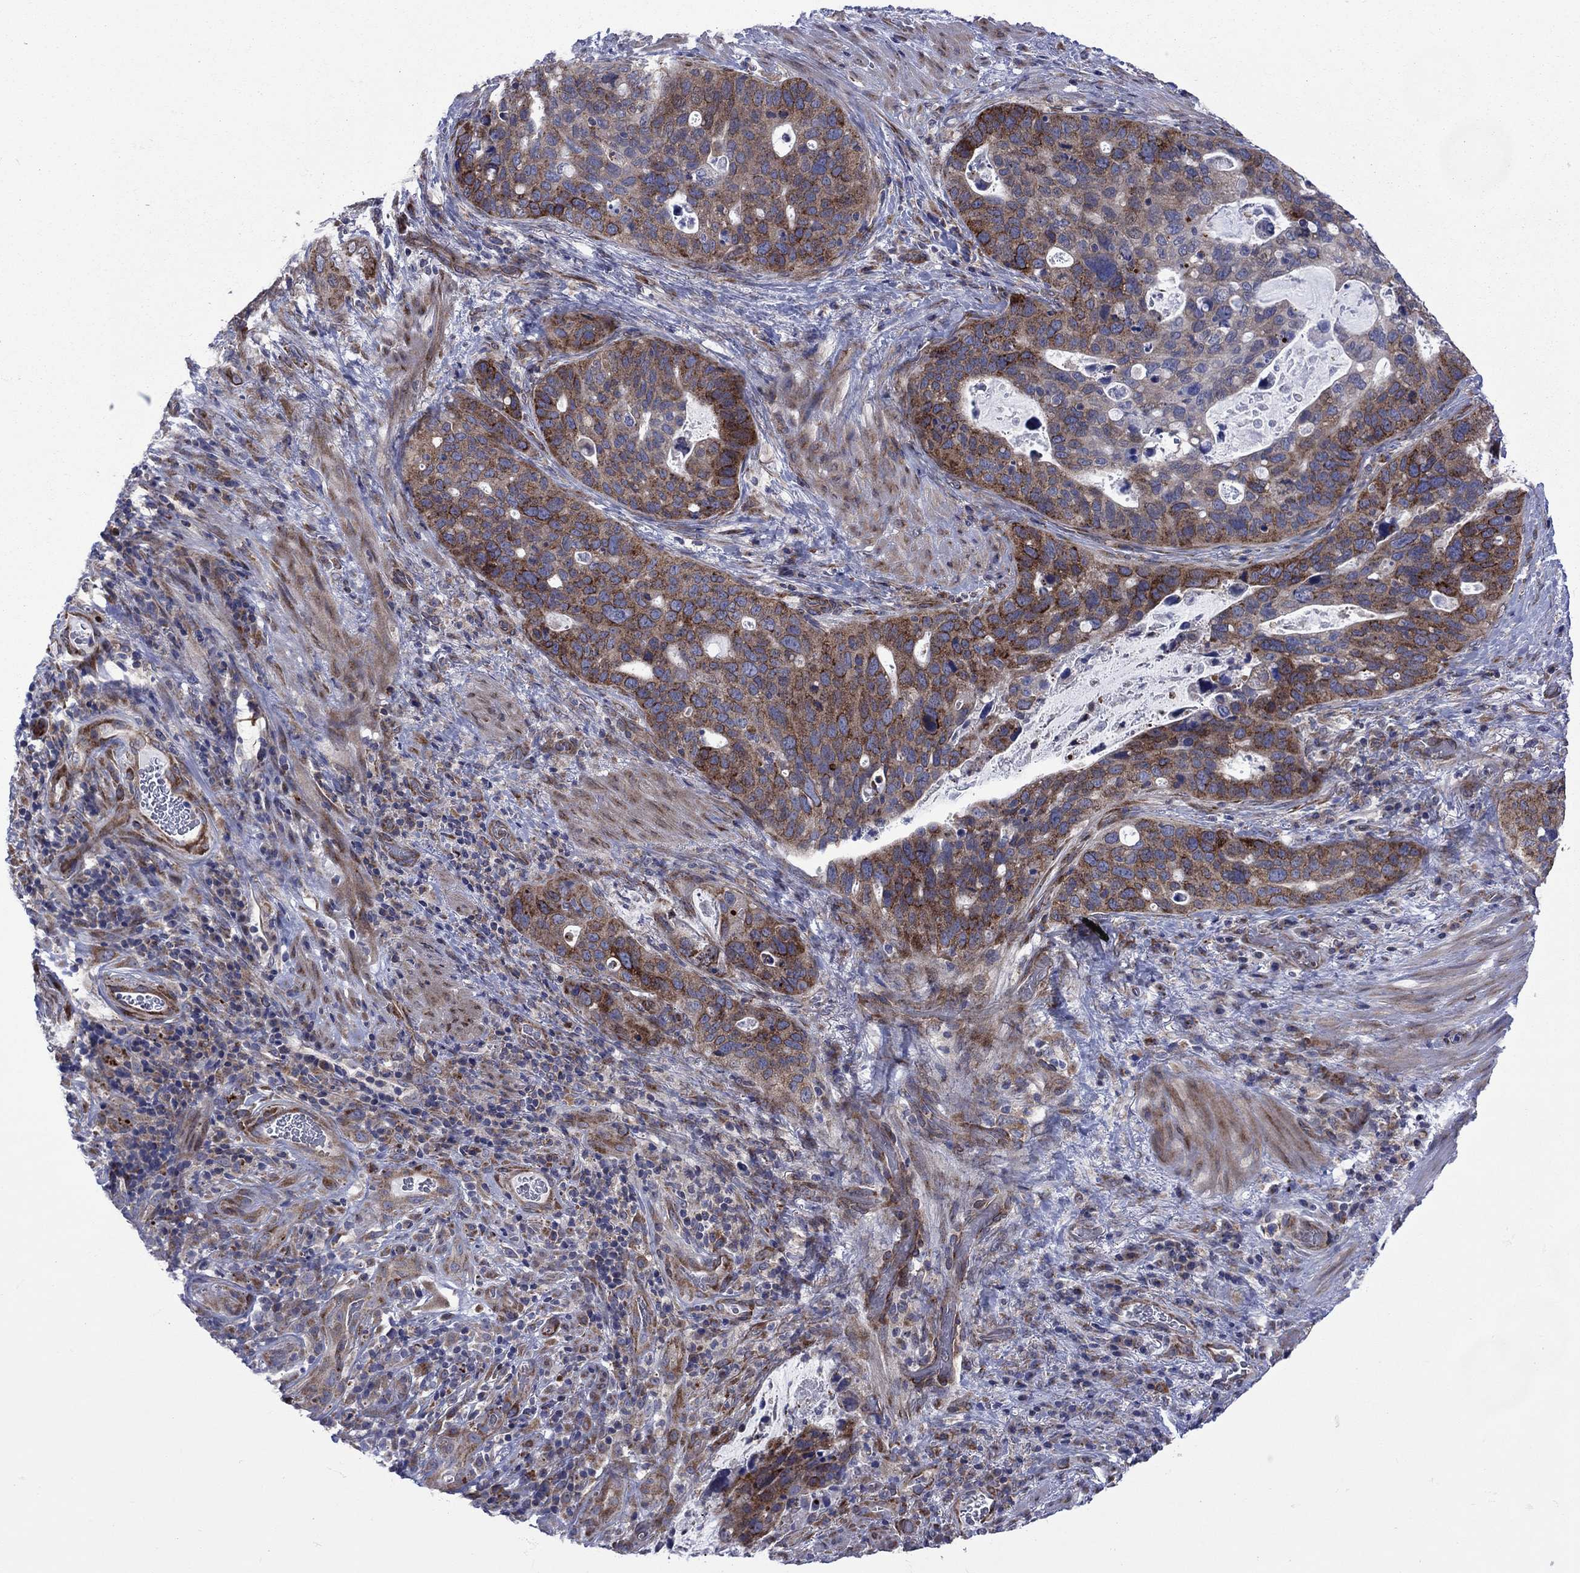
{"staining": {"intensity": "strong", "quantity": "25%-75%", "location": "cytoplasmic/membranous"}, "tissue": "stomach cancer", "cell_type": "Tumor cells", "image_type": "cancer", "snomed": [{"axis": "morphology", "description": "Adenocarcinoma, NOS"}, {"axis": "topography", "description": "Stomach"}], "caption": "Immunohistochemical staining of stomach adenocarcinoma demonstrates high levels of strong cytoplasmic/membranous positivity in about 25%-75% of tumor cells. (brown staining indicates protein expression, while blue staining denotes nuclei).", "gene": "GPR155", "patient": {"sex": "male", "age": 54}}